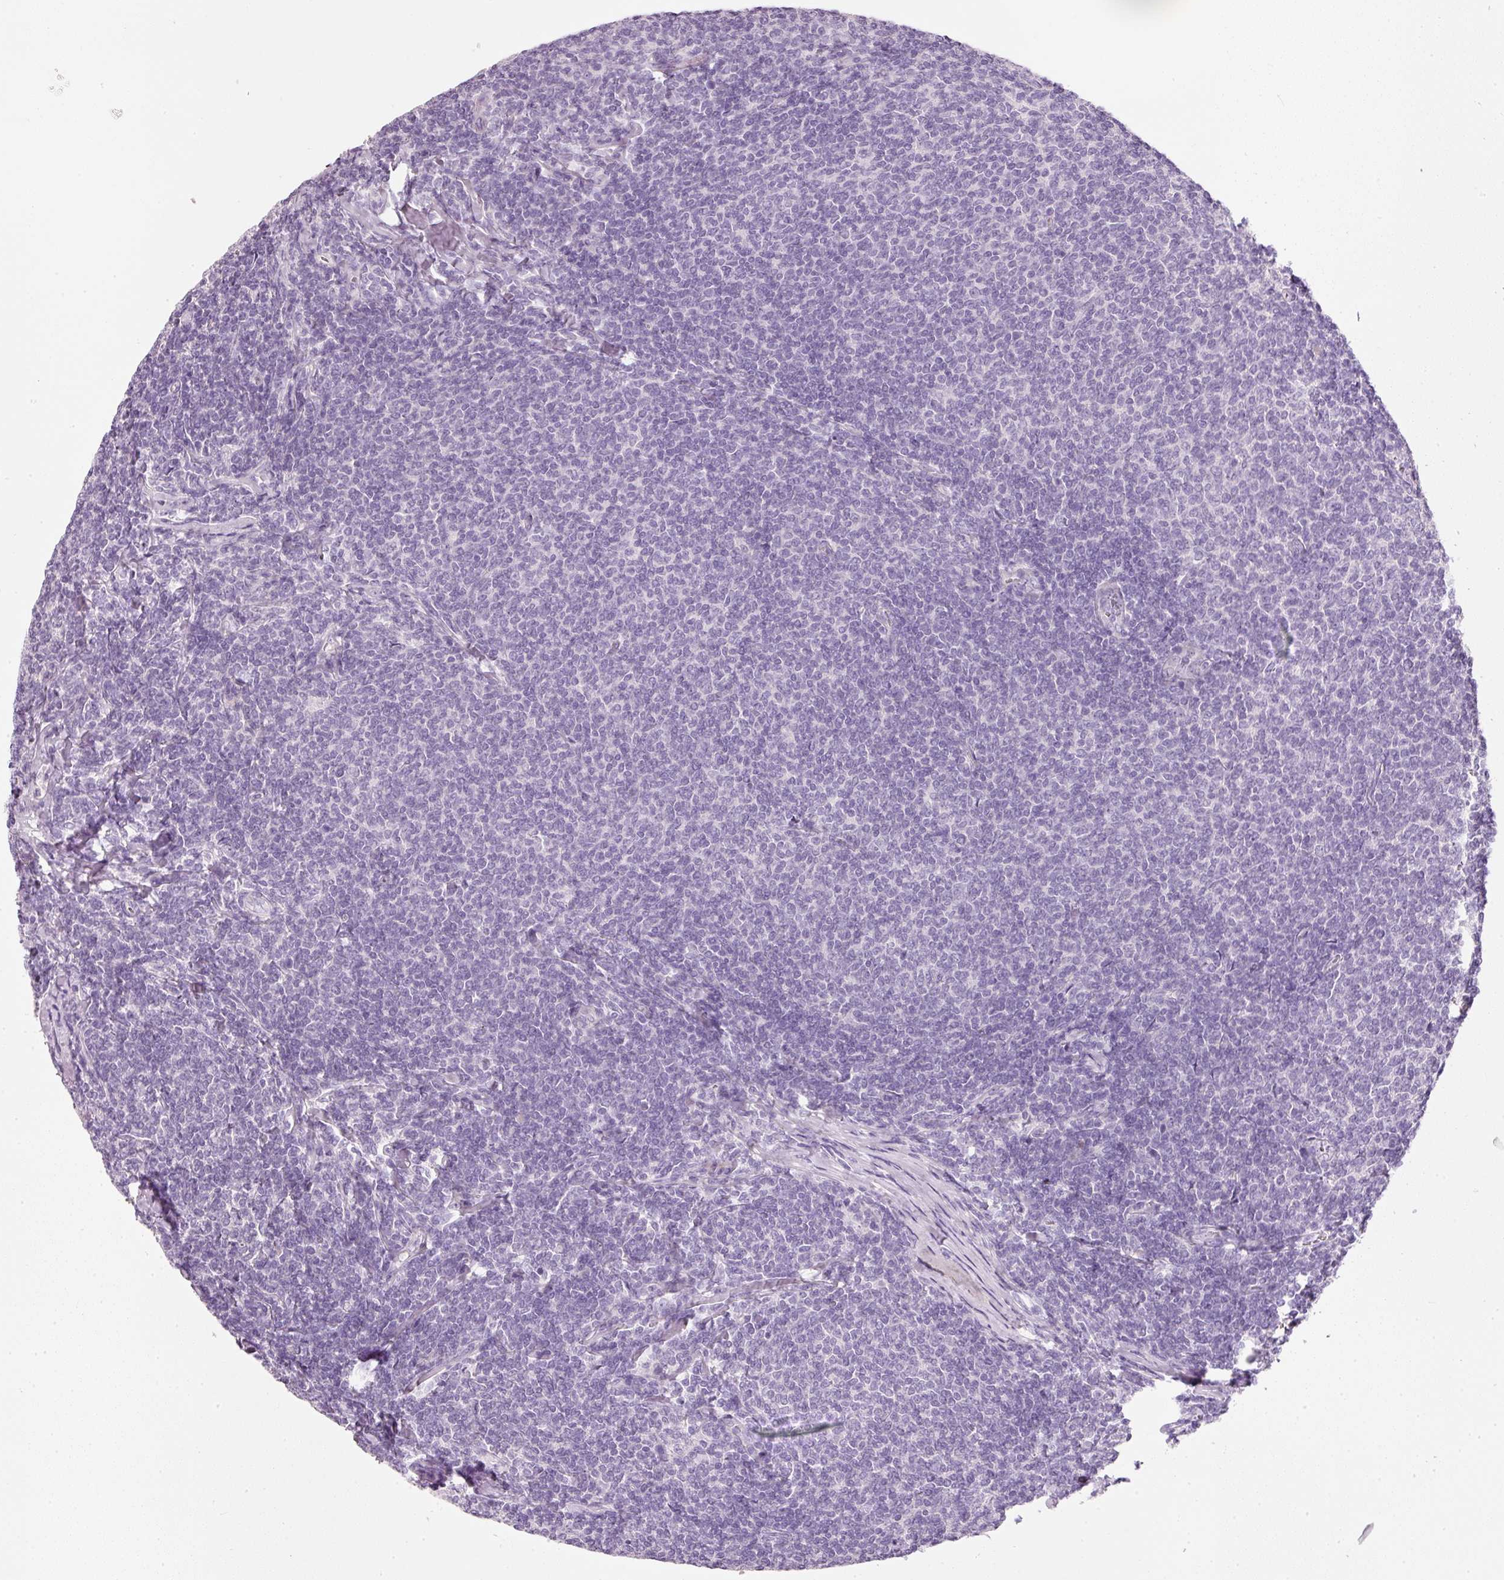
{"staining": {"intensity": "negative", "quantity": "none", "location": "none"}, "tissue": "lymphoma", "cell_type": "Tumor cells", "image_type": "cancer", "snomed": [{"axis": "morphology", "description": "Malignant lymphoma, non-Hodgkin's type, Low grade"}, {"axis": "topography", "description": "Lymph node"}], "caption": "This photomicrograph is of low-grade malignant lymphoma, non-Hodgkin's type stained with IHC to label a protein in brown with the nuclei are counter-stained blue. There is no staining in tumor cells.", "gene": "PDXDC1", "patient": {"sex": "male", "age": 52}}